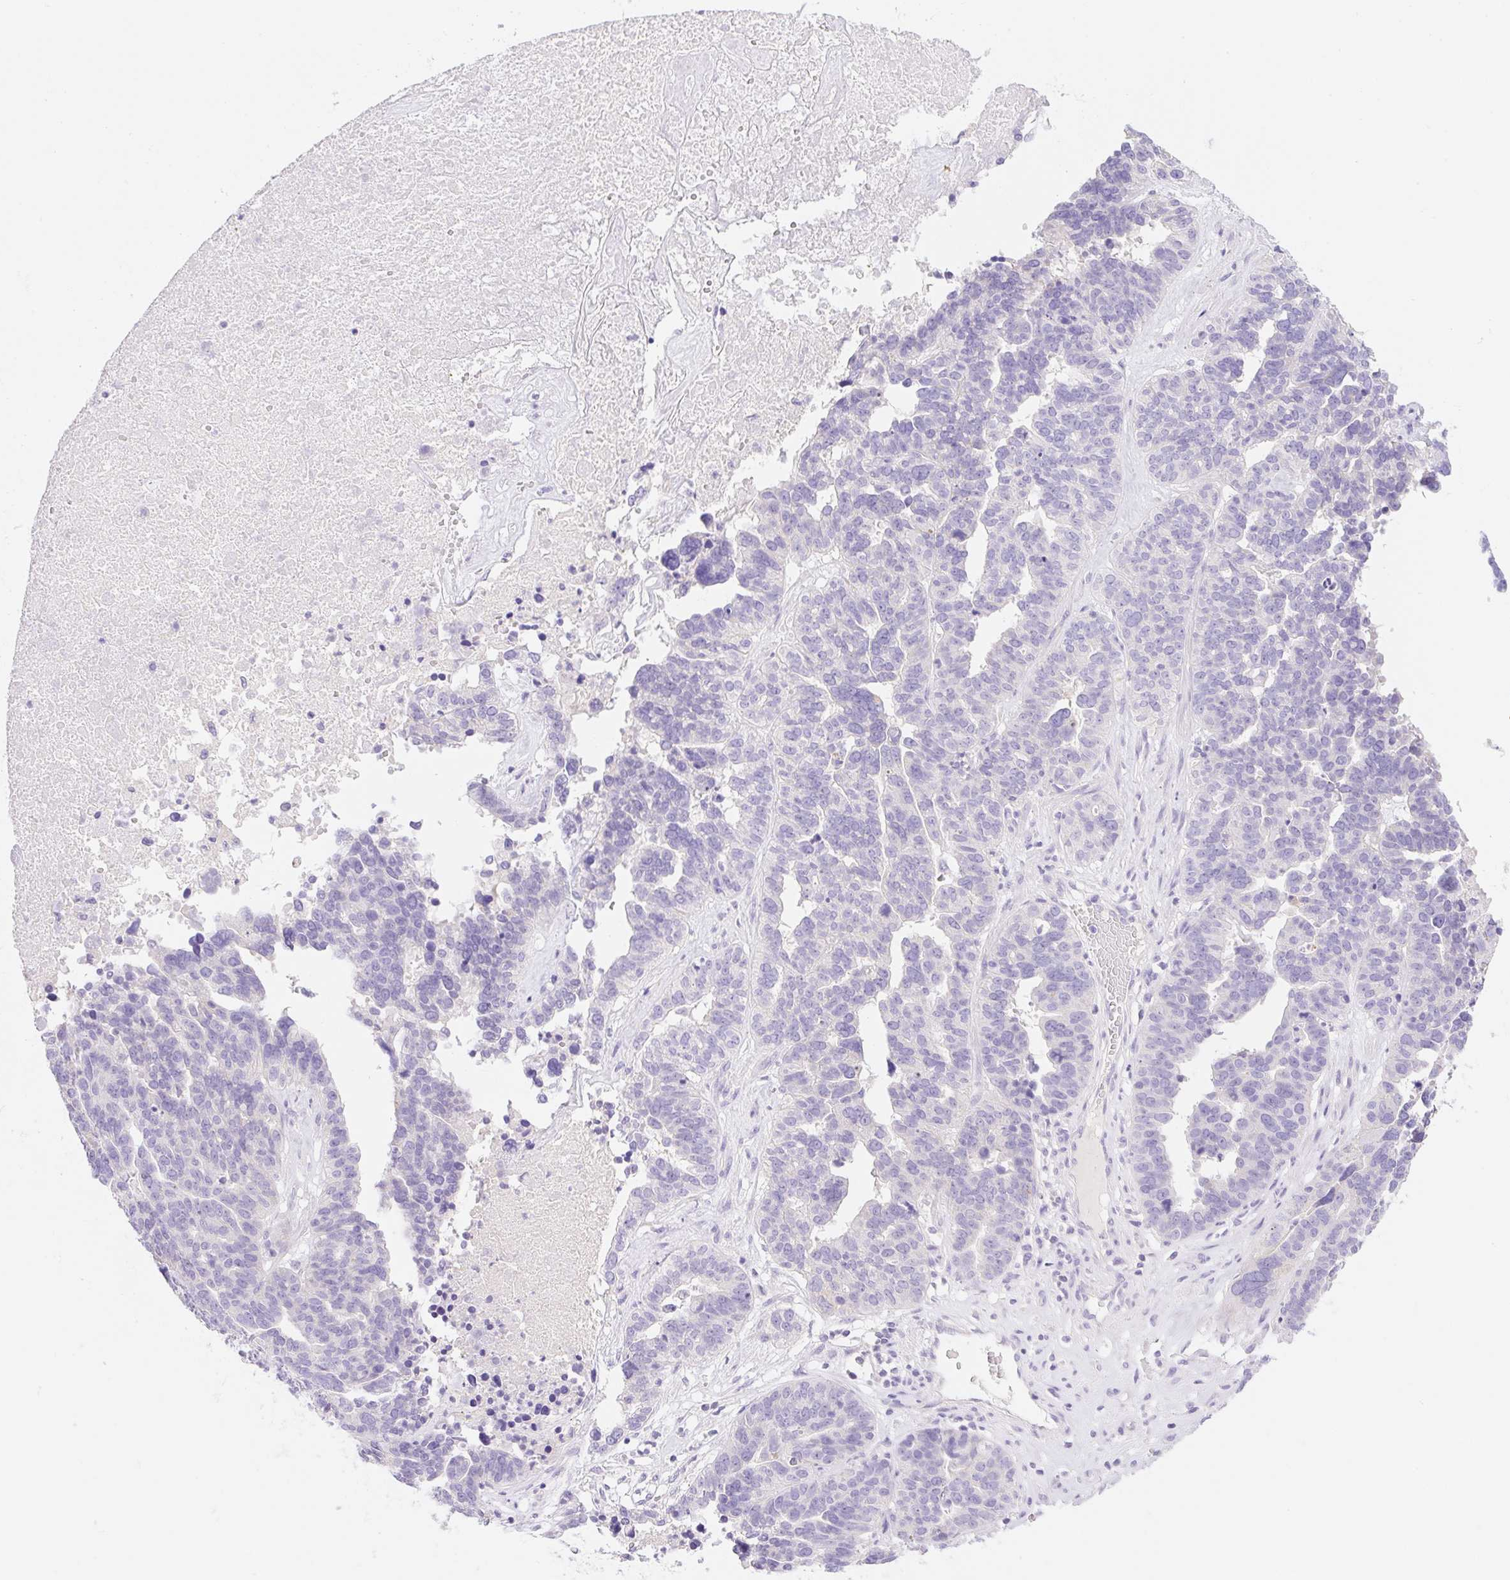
{"staining": {"intensity": "negative", "quantity": "none", "location": "none"}, "tissue": "ovarian cancer", "cell_type": "Tumor cells", "image_type": "cancer", "snomed": [{"axis": "morphology", "description": "Cystadenocarcinoma, serous, NOS"}, {"axis": "topography", "description": "Ovary"}], "caption": "The immunohistochemistry (IHC) photomicrograph has no significant expression in tumor cells of serous cystadenocarcinoma (ovarian) tissue. The staining is performed using DAB (3,3'-diaminobenzidine) brown chromogen with nuclei counter-stained in using hematoxylin.", "gene": "DENND5A", "patient": {"sex": "female", "age": 59}}